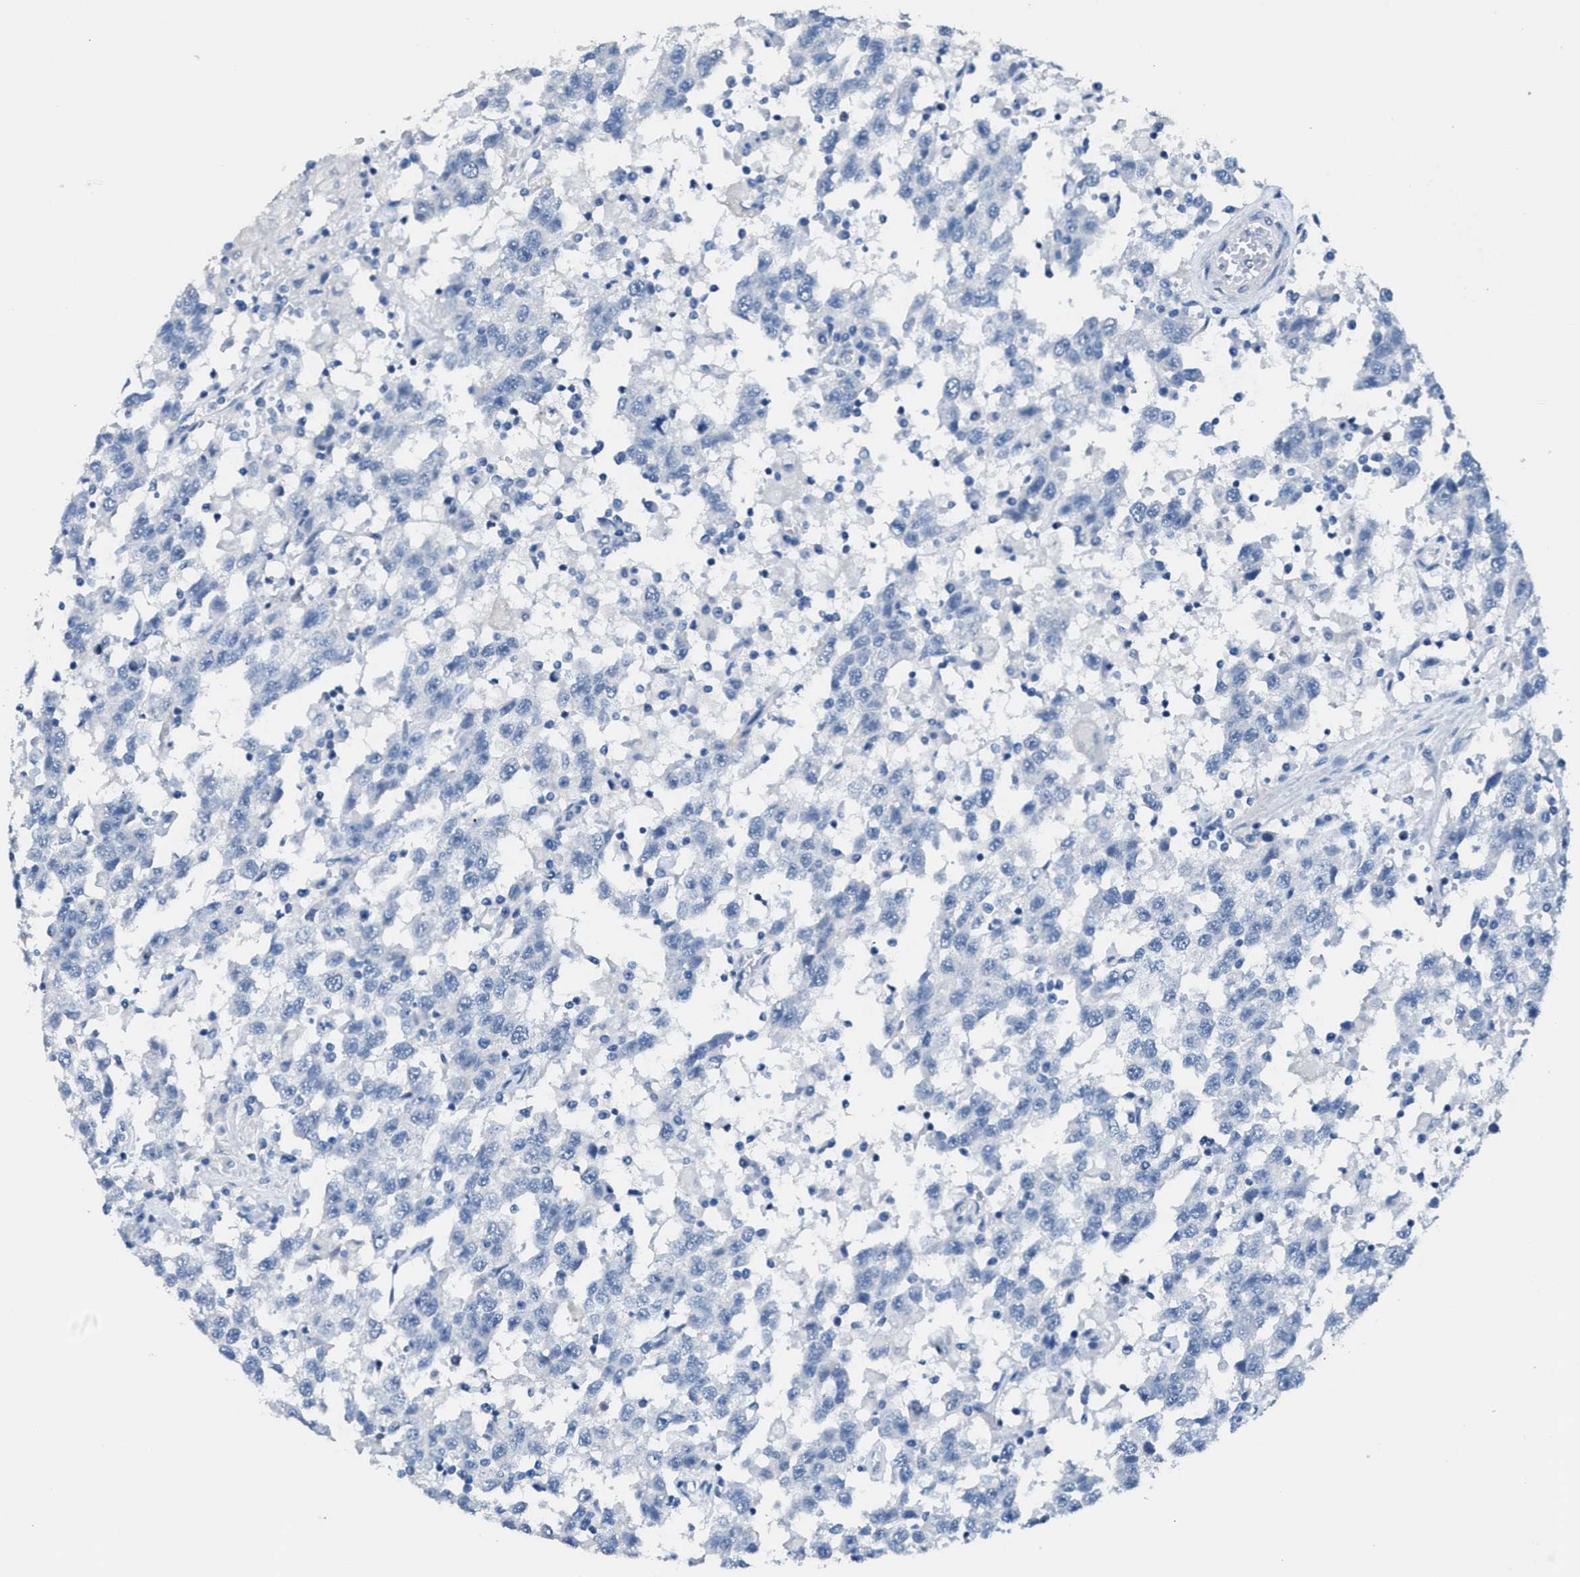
{"staining": {"intensity": "negative", "quantity": "none", "location": "none"}, "tissue": "testis cancer", "cell_type": "Tumor cells", "image_type": "cancer", "snomed": [{"axis": "morphology", "description": "Seminoma, NOS"}, {"axis": "topography", "description": "Testis"}], "caption": "A photomicrograph of human testis cancer is negative for staining in tumor cells. (Immunohistochemistry (ihc), brightfield microscopy, high magnification).", "gene": "MPP3", "patient": {"sex": "male", "age": 41}}